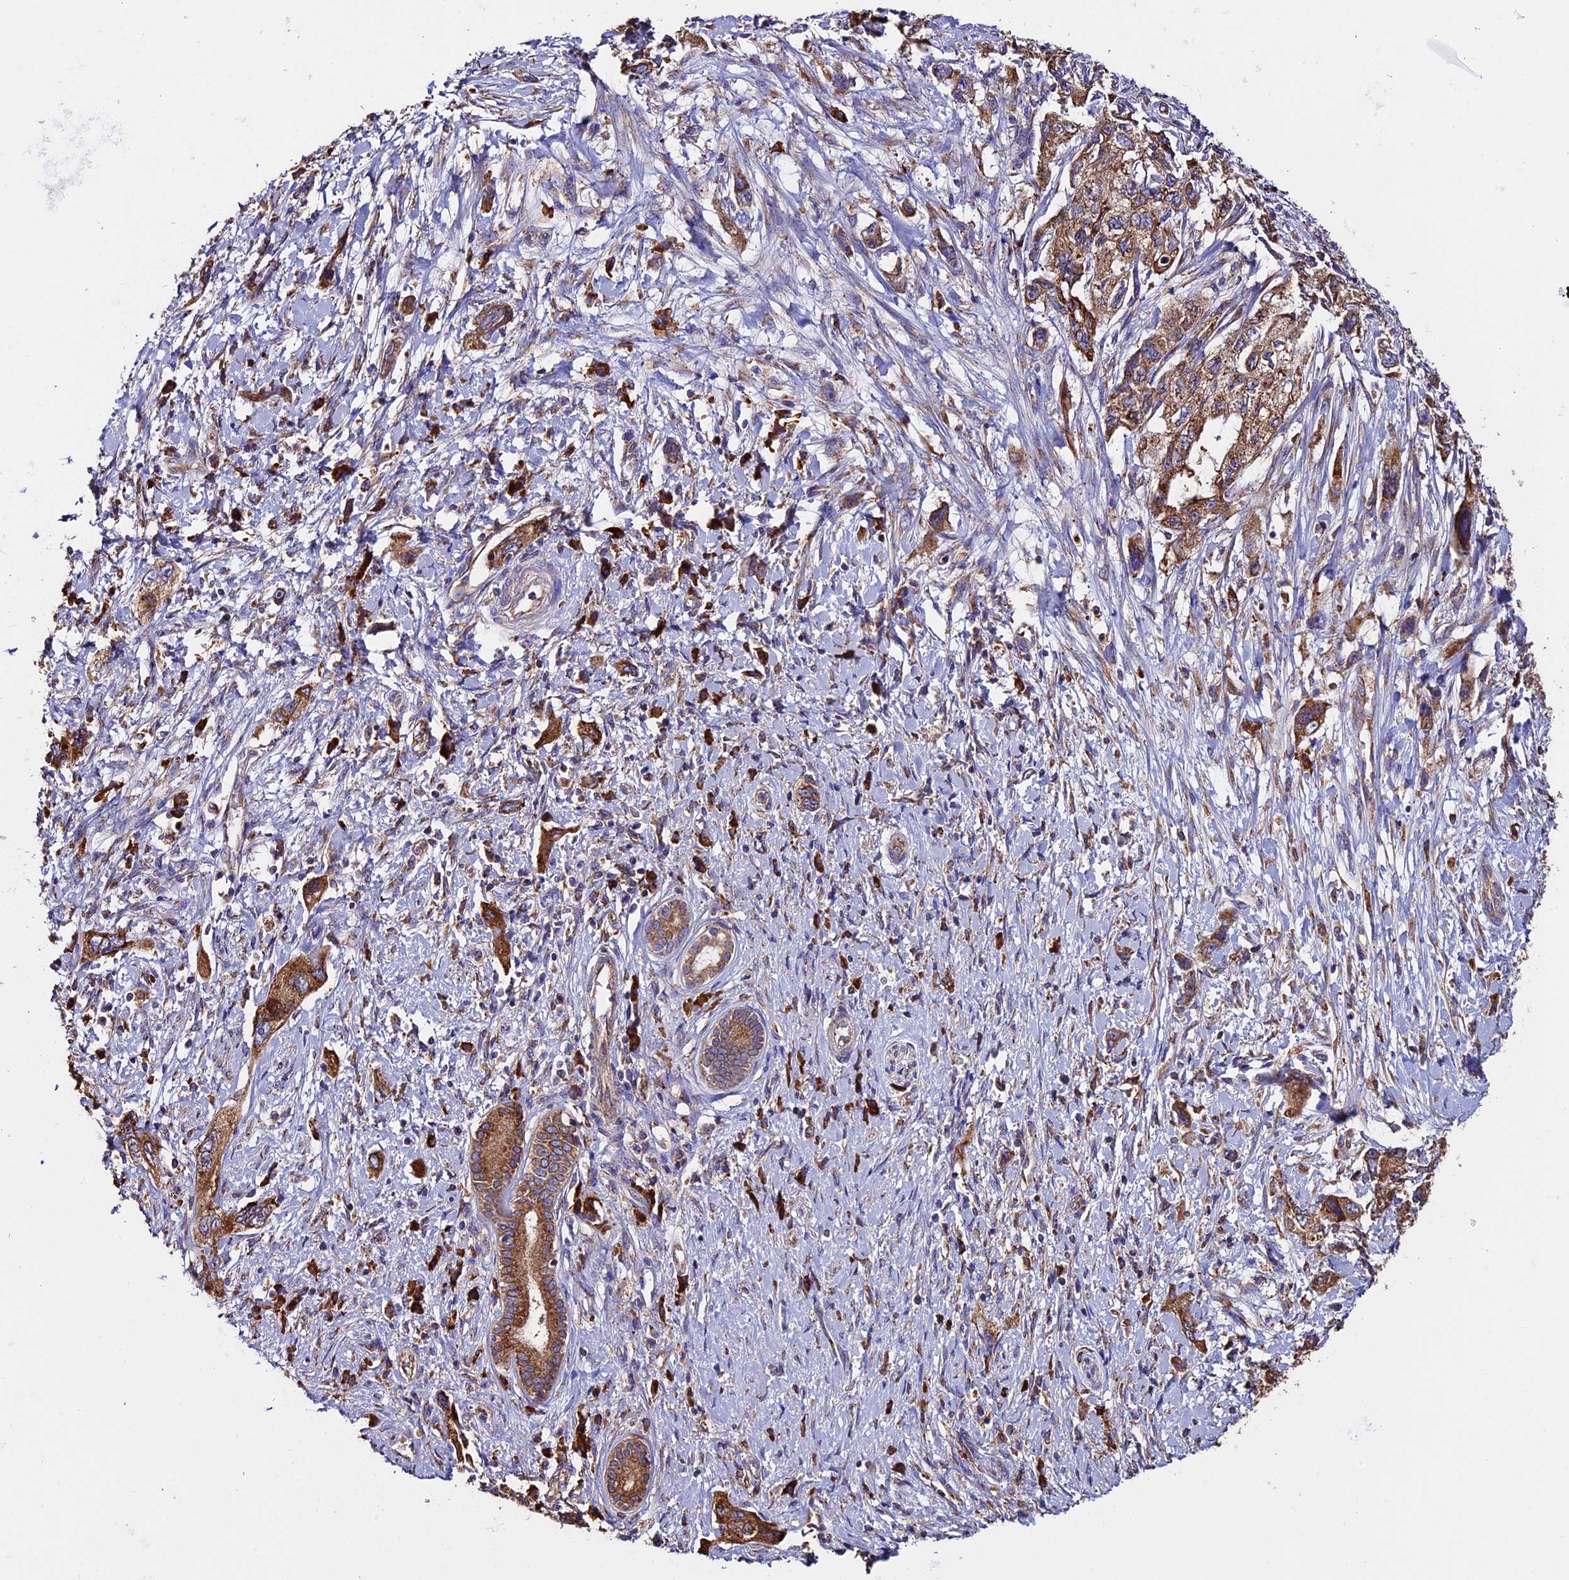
{"staining": {"intensity": "moderate", "quantity": ">75%", "location": "cytoplasmic/membranous"}, "tissue": "pancreatic cancer", "cell_type": "Tumor cells", "image_type": "cancer", "snomed": [{"axis": "morphology", "description": "Adenocarcinoma, NOS"}, {"axis": "topography", "description": "Pancreas"}], "caption": "Immunohistochemistry (IHC) photomicrograph of neoplastic tissue: human pancreatic adenocarcinoma stained using immunohistochemistry reveals medium levels of moderate protein expression localized specifically in the cytoplasmic/membranous of tumor cells, appearing as a cytoplasmic/membranous brown color.", "gene": "BTBD3", "patient": {"sex": "female", "age": 73}}